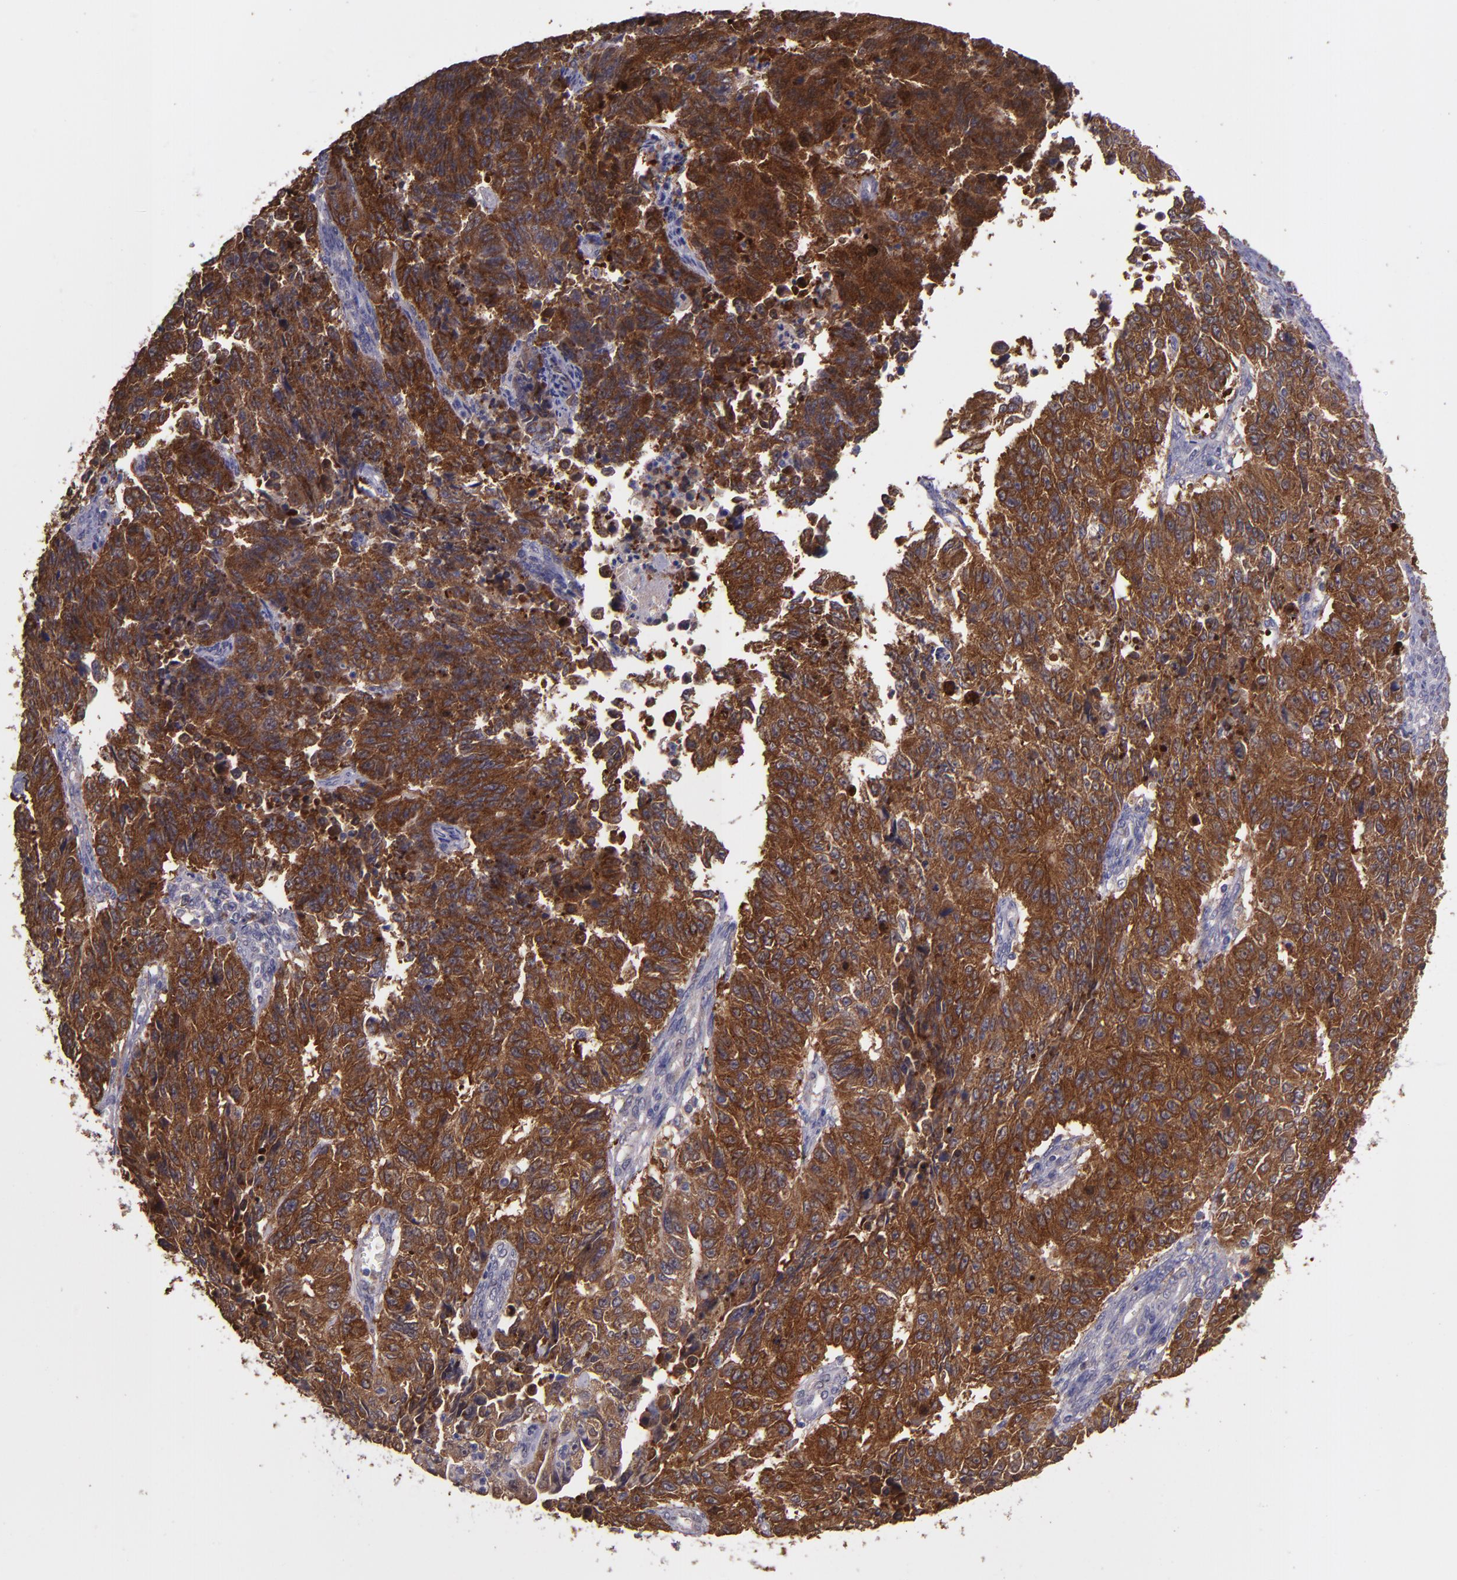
{"staining": {"intensity": "strong", "quantity": ">75%", "location": "cytoplasmic/membranous"}, "tissue": "endometrial cancer", "cell_type": "Tumor cells", "image_type": "cancer", "snomed": [{"axis": "morphology", "description": "Adenocarcinoma, NOS"}, {"axis": "topography", "description": "Endometrium"}], "caption": "Human endometrial adenocarcinoma stained for a protein (brown) exhibits strong cytoplasmic/membranous positive staining in approximately >75% of tumor cells.", "gene": "PAPPA", "patient": {"sex": "female", "age": 42}}